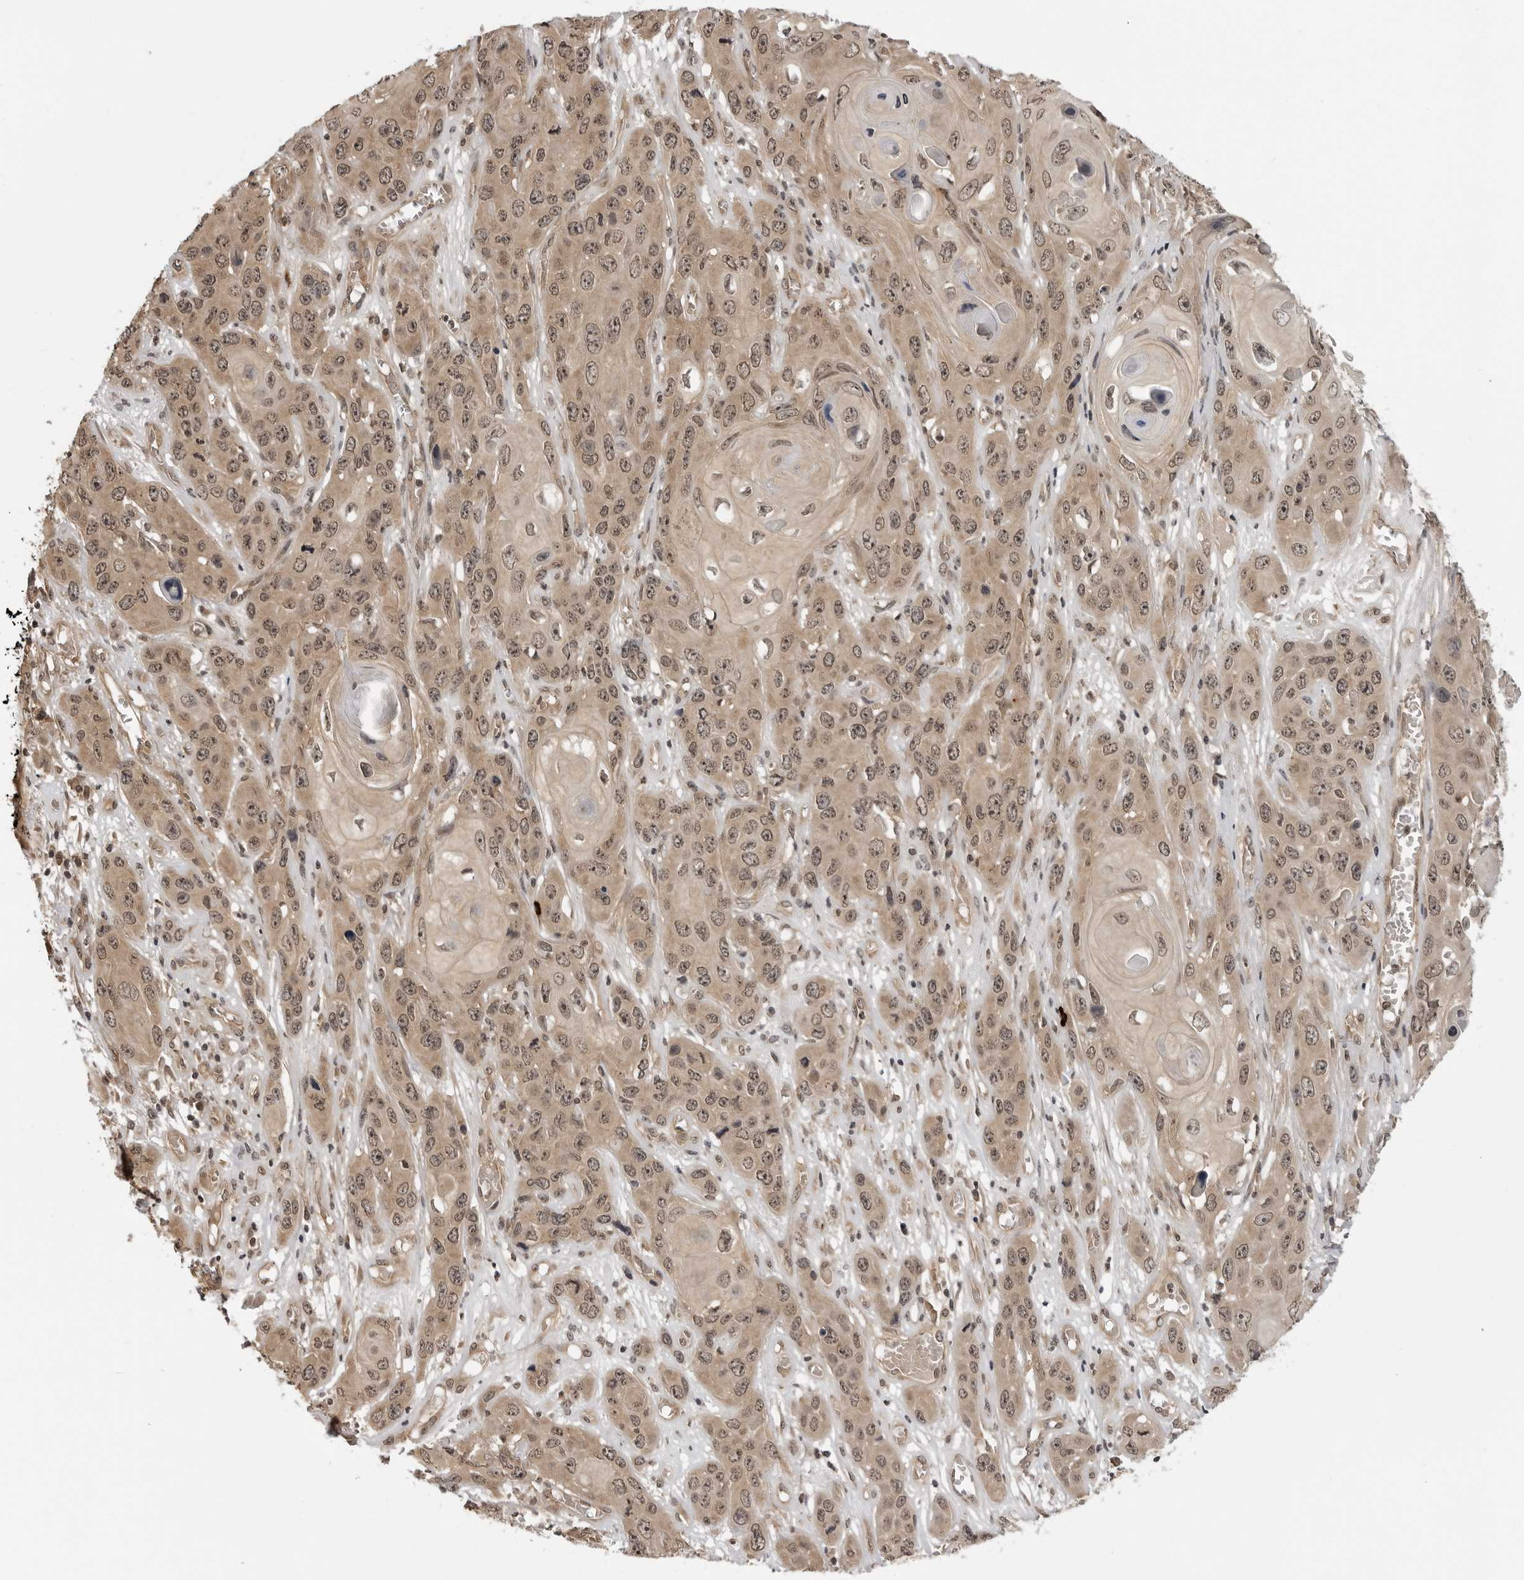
{"staining": {"intensity": "moderate", "quantity": ">75%", "location": "cytoplasmic/membranous,nuclear"}, "tissue": "skin cancer", "cell_type": "Tumor cells", "image_type": "cancer", "snomed": [{"axis": "morphology", "description": "Squamous cell carcinoma, NOS"}, {"axis": "topography", "description": "Skin"}], "caption": "A brown stain highlights moderate cytoplasmic/membranous and nuclear expression of a protein in human squamous cell carcinoma (skin) tumor cells.", "gene": "IL24", "patient": {"sex": "male", "age": 55}}